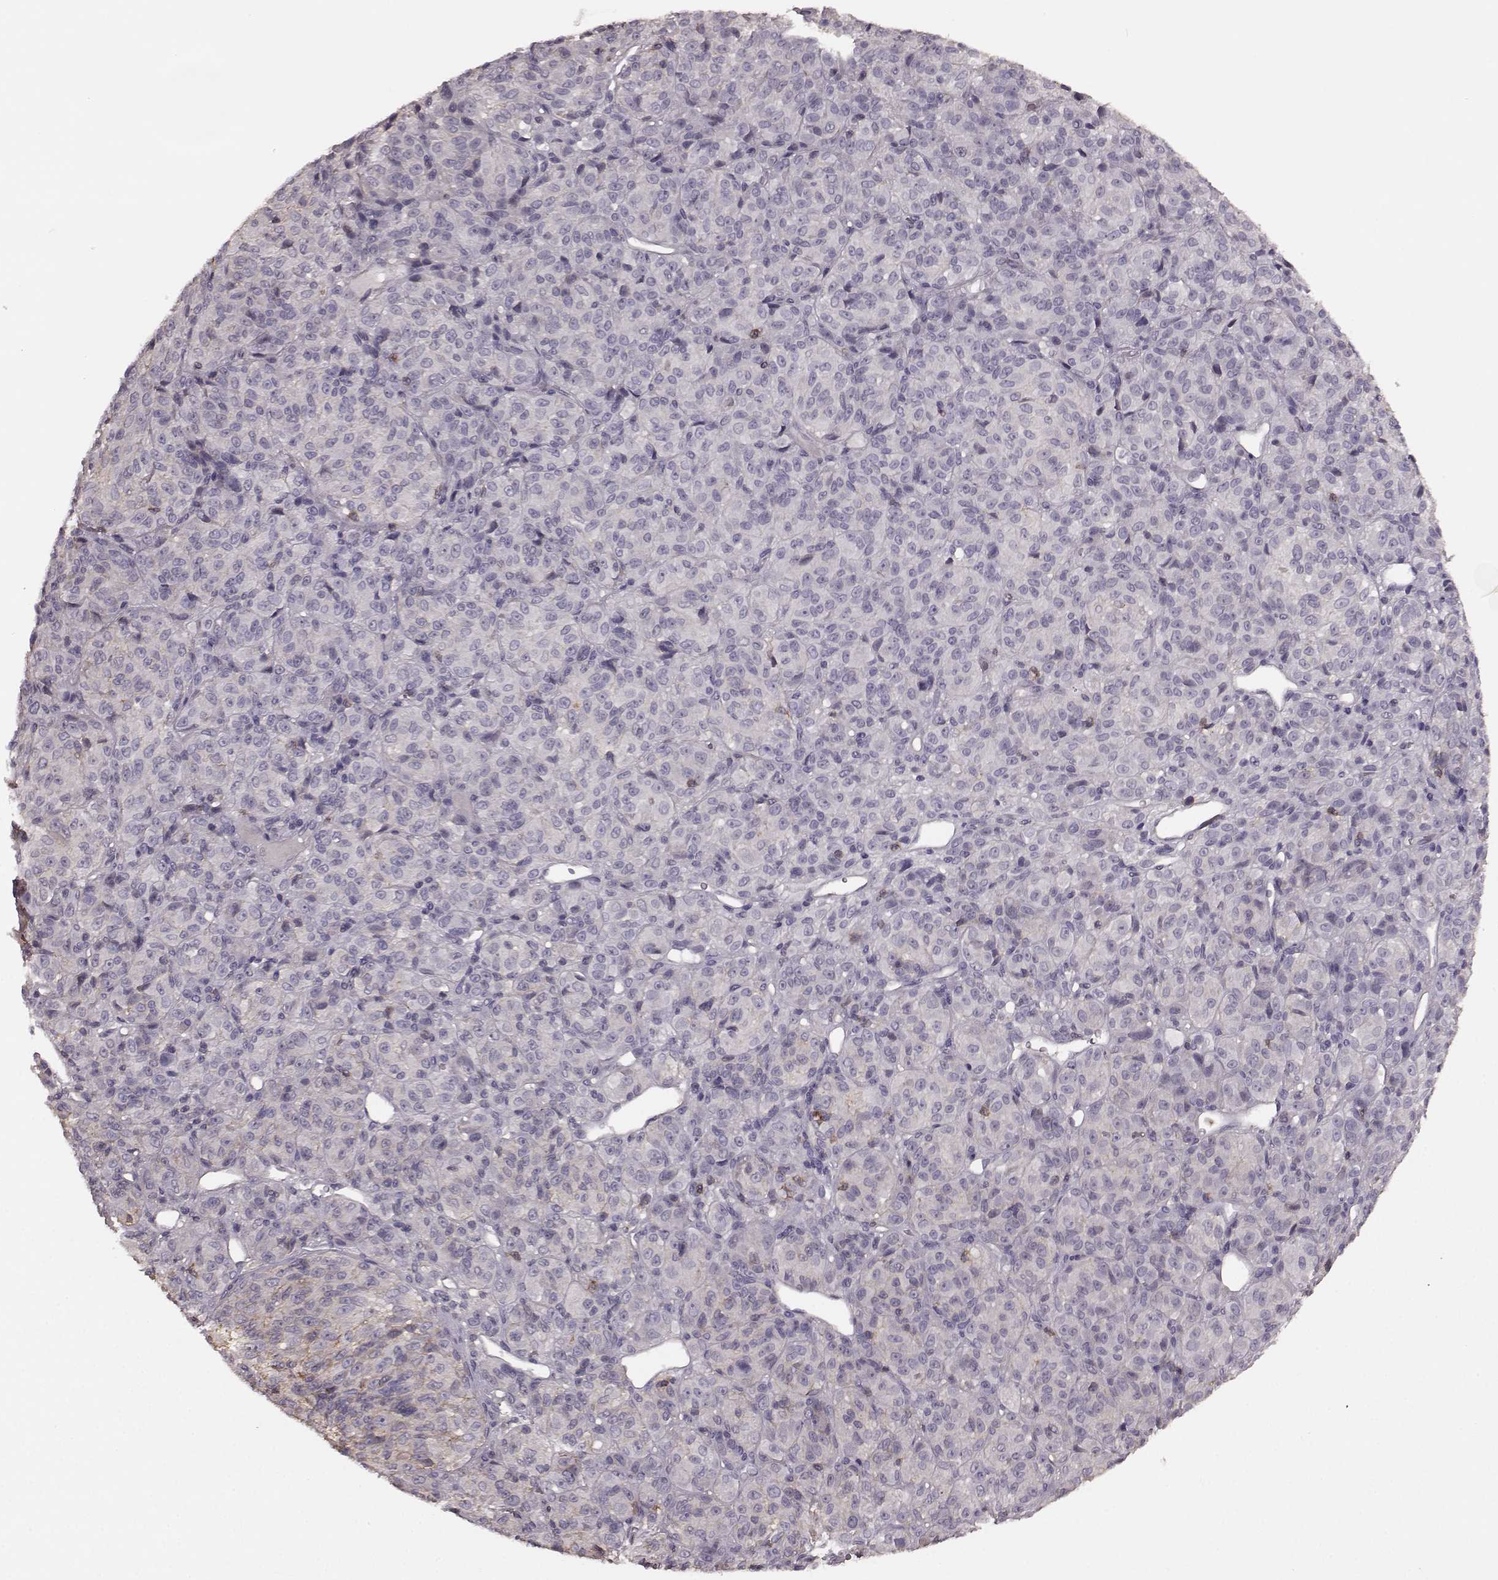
{"staining": {"intensity": "negative", "quantity": "none", "location": "none"}, "tissue": "melanoma", "cell_type": "Tumor cells", "image_type": "cancer", "snomed": [{"axis": "morphology", "description": "Malignant melanoma, Metastatic site"}, {"axis": "topography", "description": "Brain"}], "caption": "This micrograph is of melanoma stained with immunohistochemistry (IHC) to label a protein in brown with the nuclei are counter-stained blue. There is no positivity in tumor cells.", "gene": "PDCD1", "patient": {"sex": "female", "age": 56}}